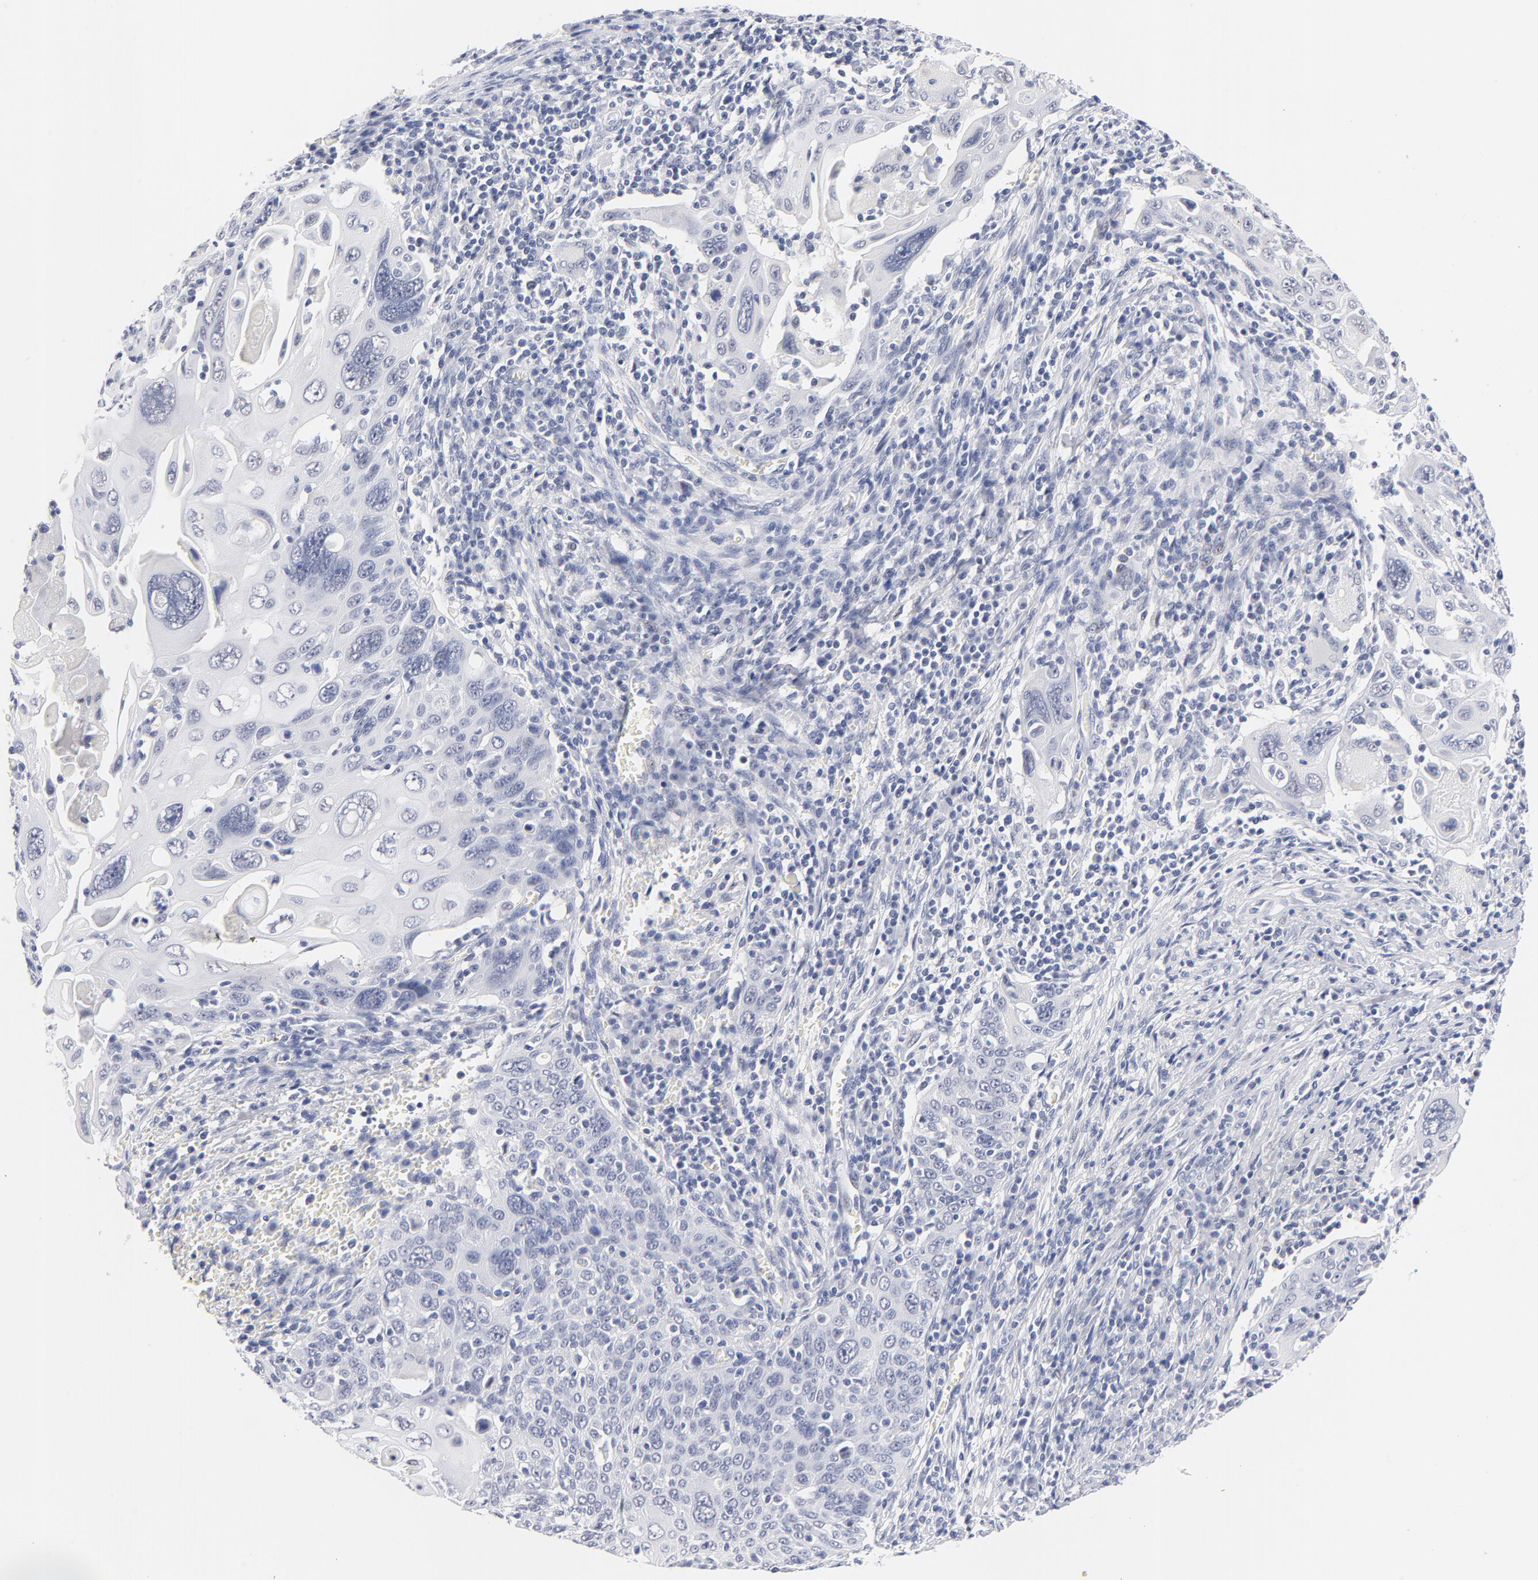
{"staining": {"intensity": "negative", "quantity": "none", "location": "none"}, "tissue": "cervical cancer", "cell_type": "Tumor cells", "image_type": "cancer", "snomed": [{"axis": "morphology", "description": "Squamous cell carcinoma, NOS"}, {"axis": "topography", "description": "Cervix"}], "caption": "DAB (3,3'-diaminobenzidine) immunohistochemical staining of cervical squamous cell carcinoma demonstrates no significant staining in tumor cells.", "gene": "KHNYN", "patient": {"sex": "female", "age": 54}}